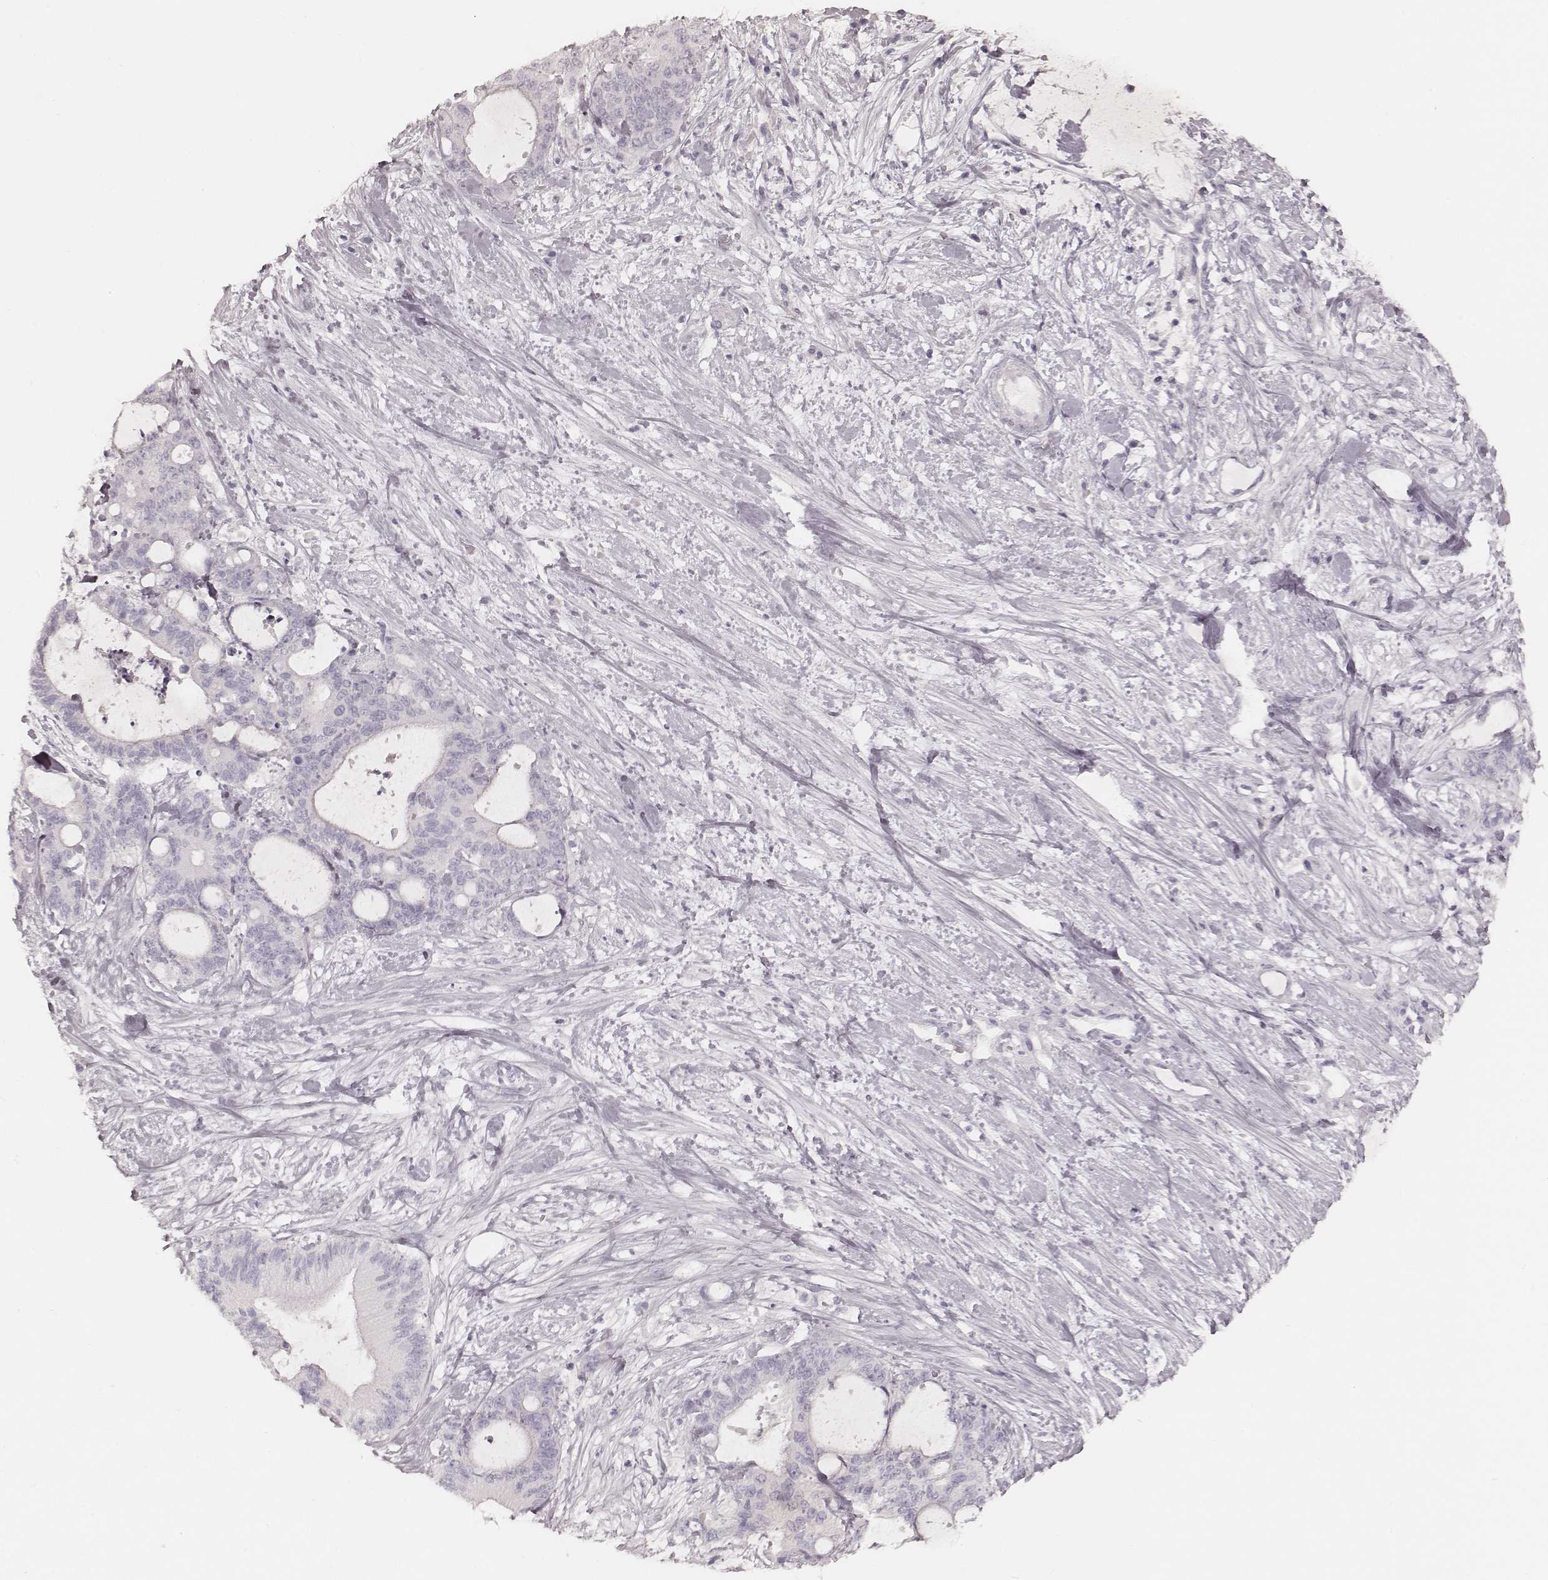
{"staining": {"intensity": "negative", "quantity": "none", "location": "none"}, "tissue": "liver cancer", "cell_type": "Tumor cells", "image_type": "cancer", "snomed": [{"axis": "morphology", "description": "Cholangiocarcinoma"}, {"axis": "topography", "description": "Liver"}], "caption": "Human liver cancer (cholangiocarcinoma) stained for a protein using immunohistochemistry (IHC) demonstrates no positivity in tumor cells.", "gene": "KRT26", "patient": {"sex": "female", "age": 73}}